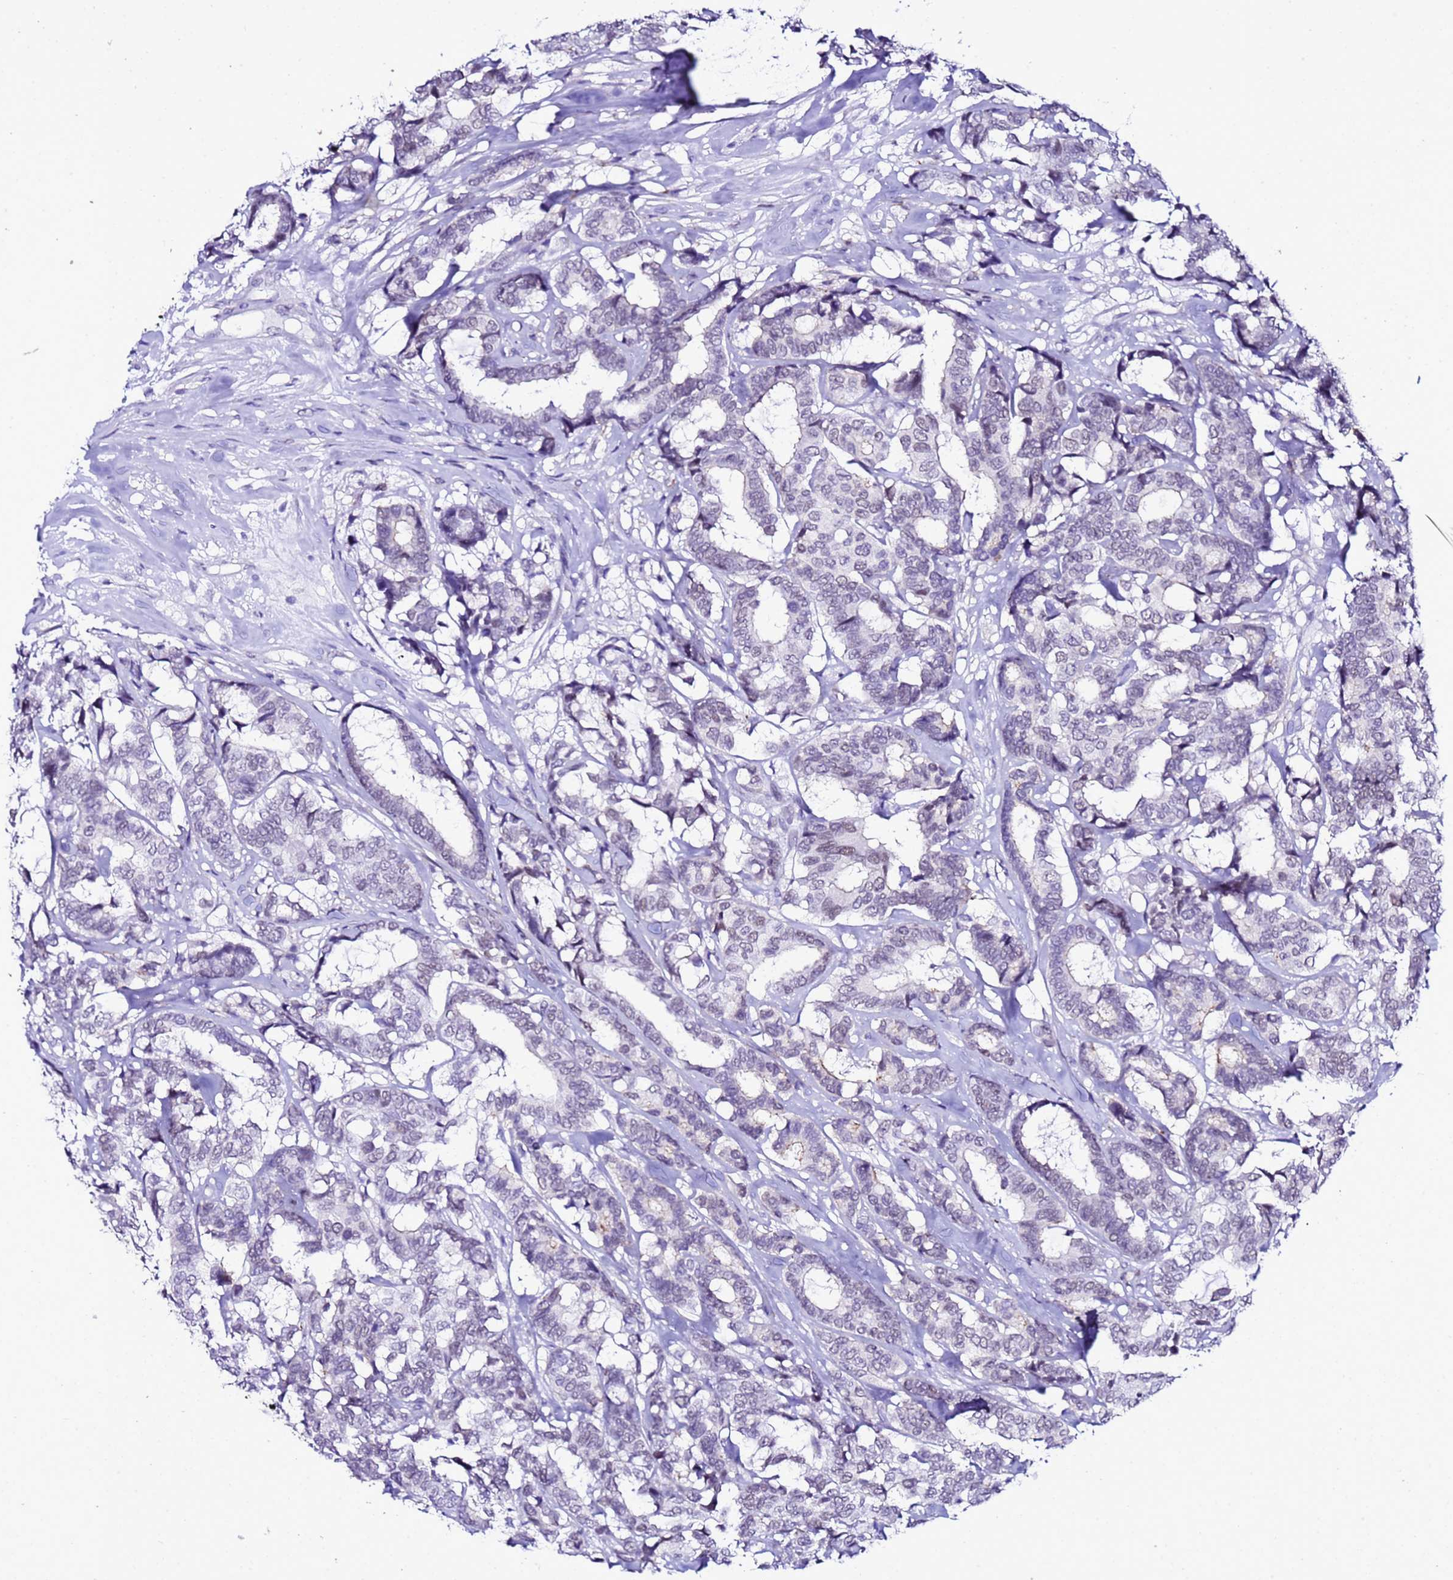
{"staining": {"intensity": "negative", "quantity": "none", "location": "none"}, "tissue": "breast cancer", "cell_type": "Tumor cells", "image_type": "cancer", "snomed": [{"axis": "morphology", "description": "Duct carcinoma"}, {"axis": "topography", "description": "Breast"}], "caption": "Immunohistochemistry (IHC) of breast cancer (infiltrating ductal carcinoma) reveals no staining in tumor cells. (DAB immunohistochemistry (IHC) visualized using brightfield microscopy, high magnification).", "gene": "BCL7A", "patient": {"sex": "female", "age": 87}}